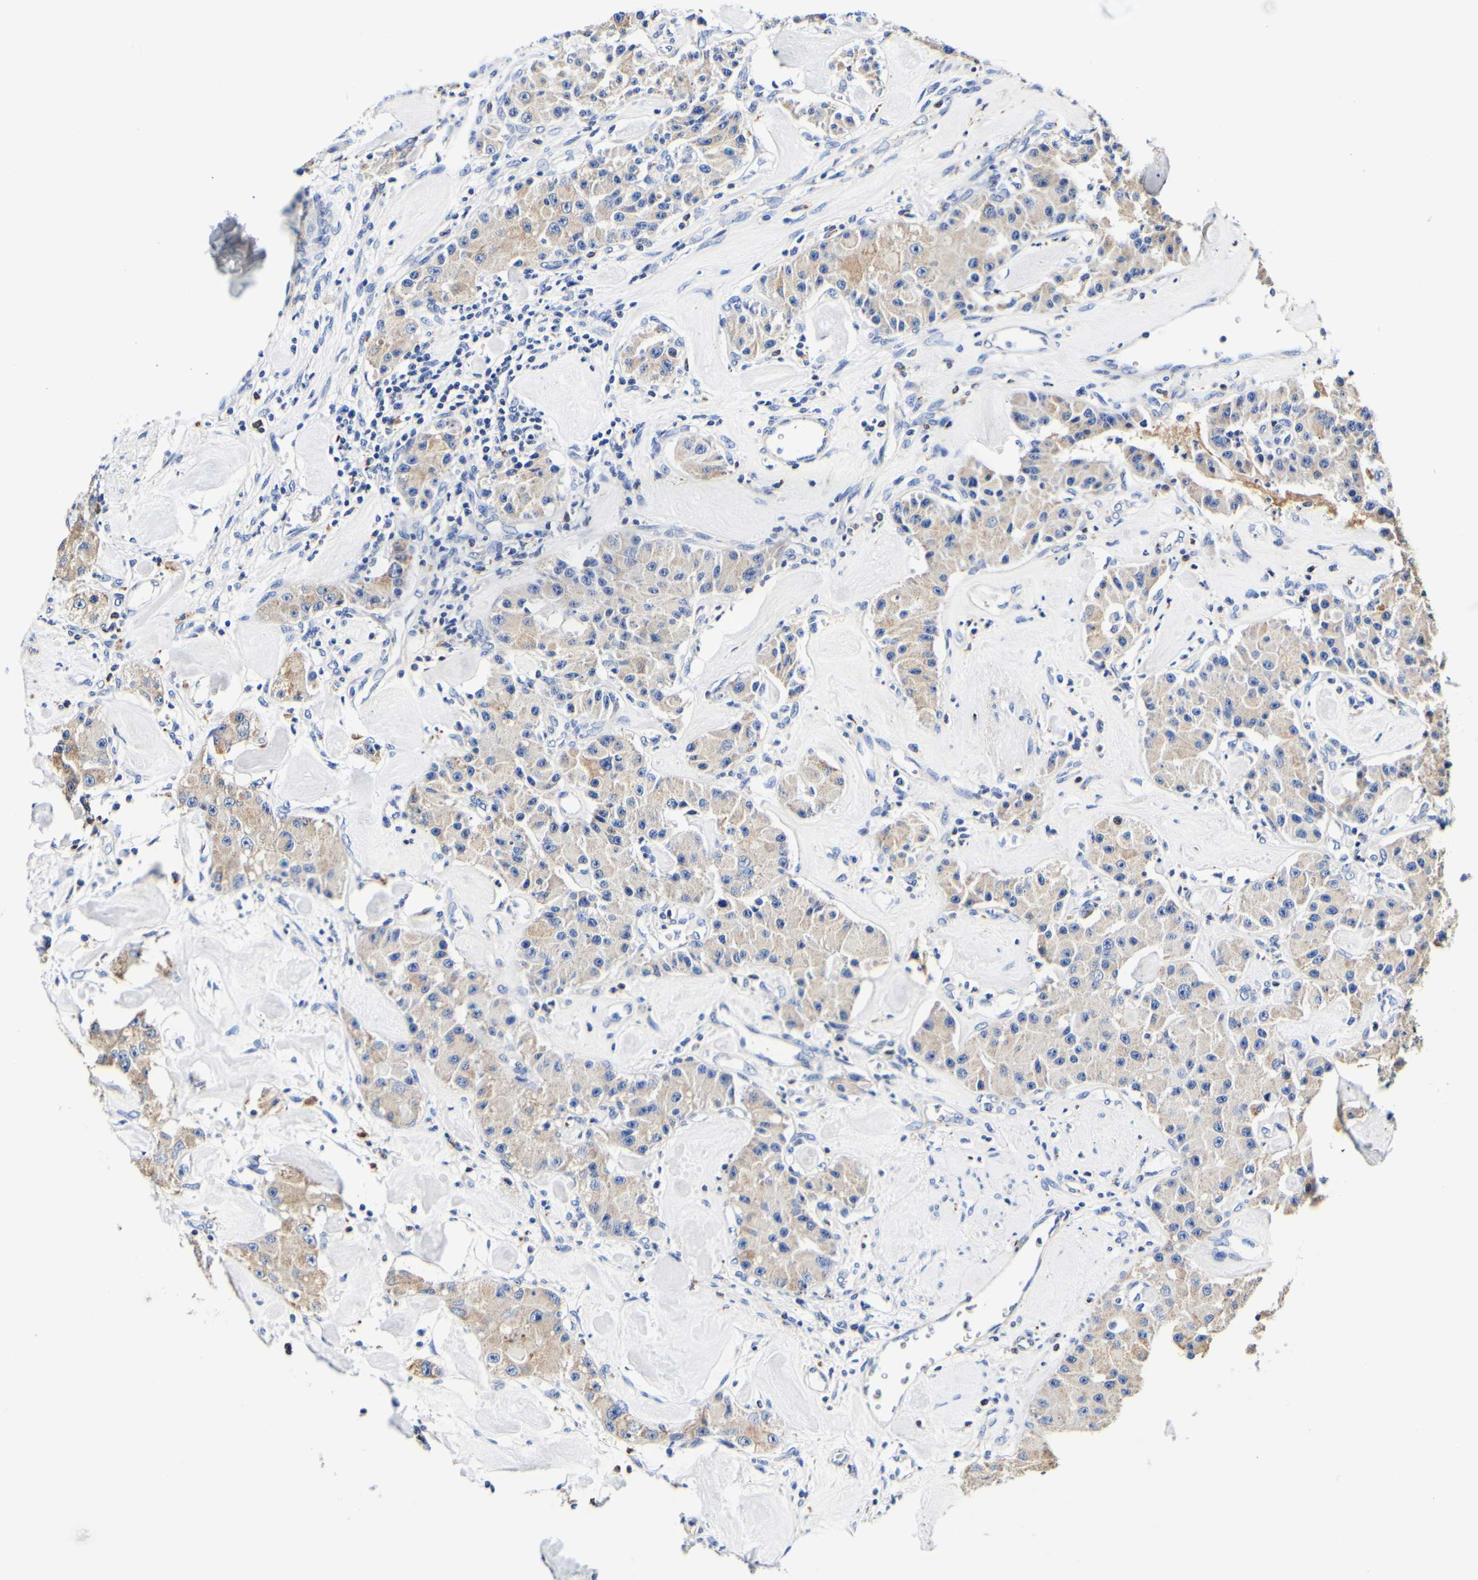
{"staining": {"intensity": "weak", "quantity": ">75%", "location": "cytoplasmic/membranous"}, "tissue": "carcinoid", "cell_type": "Tumor cells", "image_type": "cancer", "snomed": [{"axis": "morphology", "description": "Carcinoid, malignant, NOS"}, {"axis": "topography", "description": "Pancreas"}], "caption": "Carcinoid stained with a protein marker reveals weak staining in tumor cells.", "gene": "CAMK4", "patient": {"sex": "male", "age": 41}}